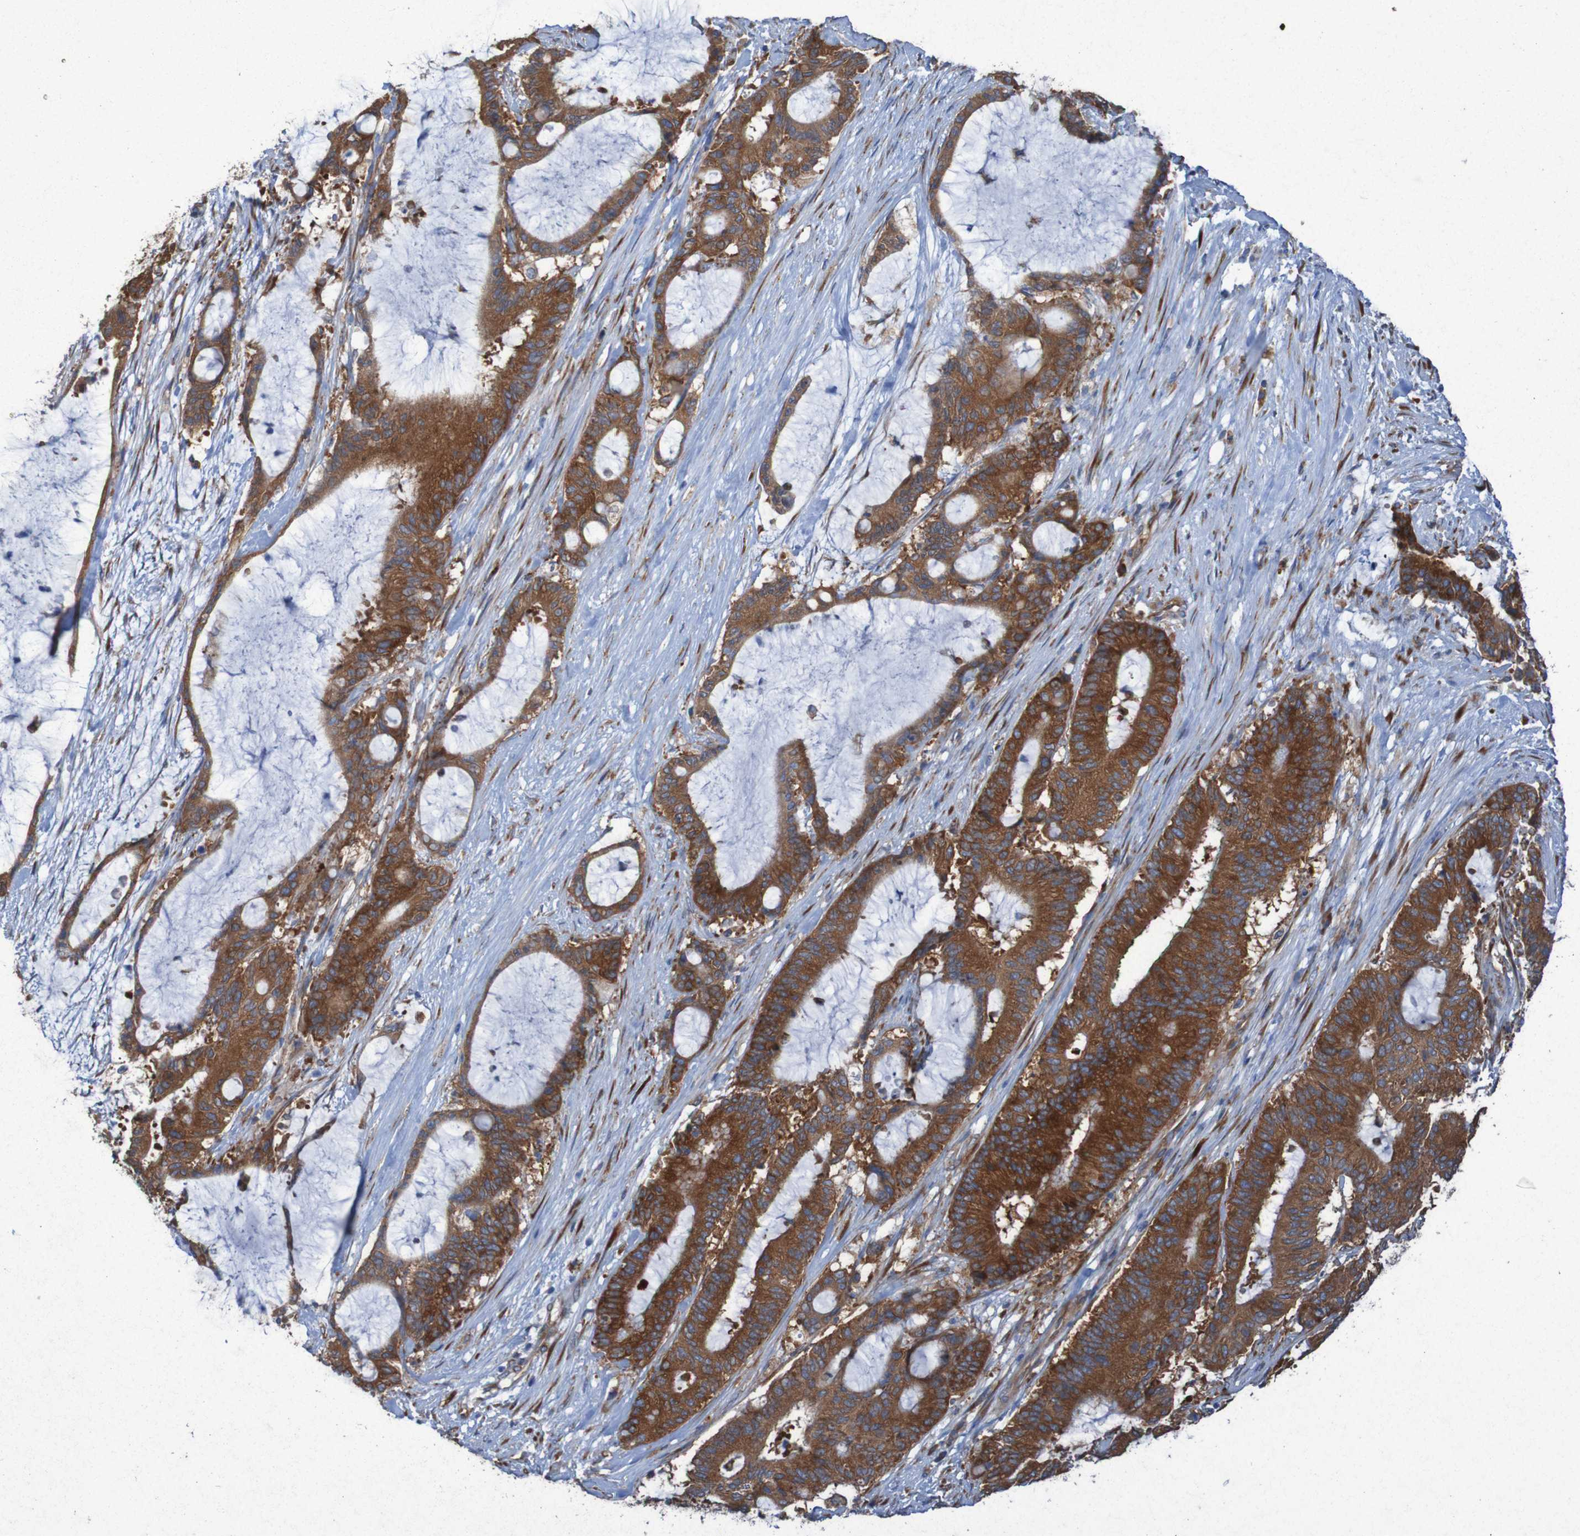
{"staining": {"intensity": "strong", "quantity": ">75%", "location": "cytoplasmic/membranous"}, "tissue": "liver cancer", "cell_type": "Tumor cells", "image_type": "cancer", "snomed": [{"axis": "morphology", "description": "Cholangiocarcinoma"}, {"axis": "topography", "description": "Liver"}], "caption": "Liver cancer (cholangiocarcinoma) stained with immunohistochemistry (IHC) displays strong cytoplasmic/membranous positivity in about >75% of tumor cells.", "gene": "RPL10", "patient": {"sex": "female", "age": 73}}